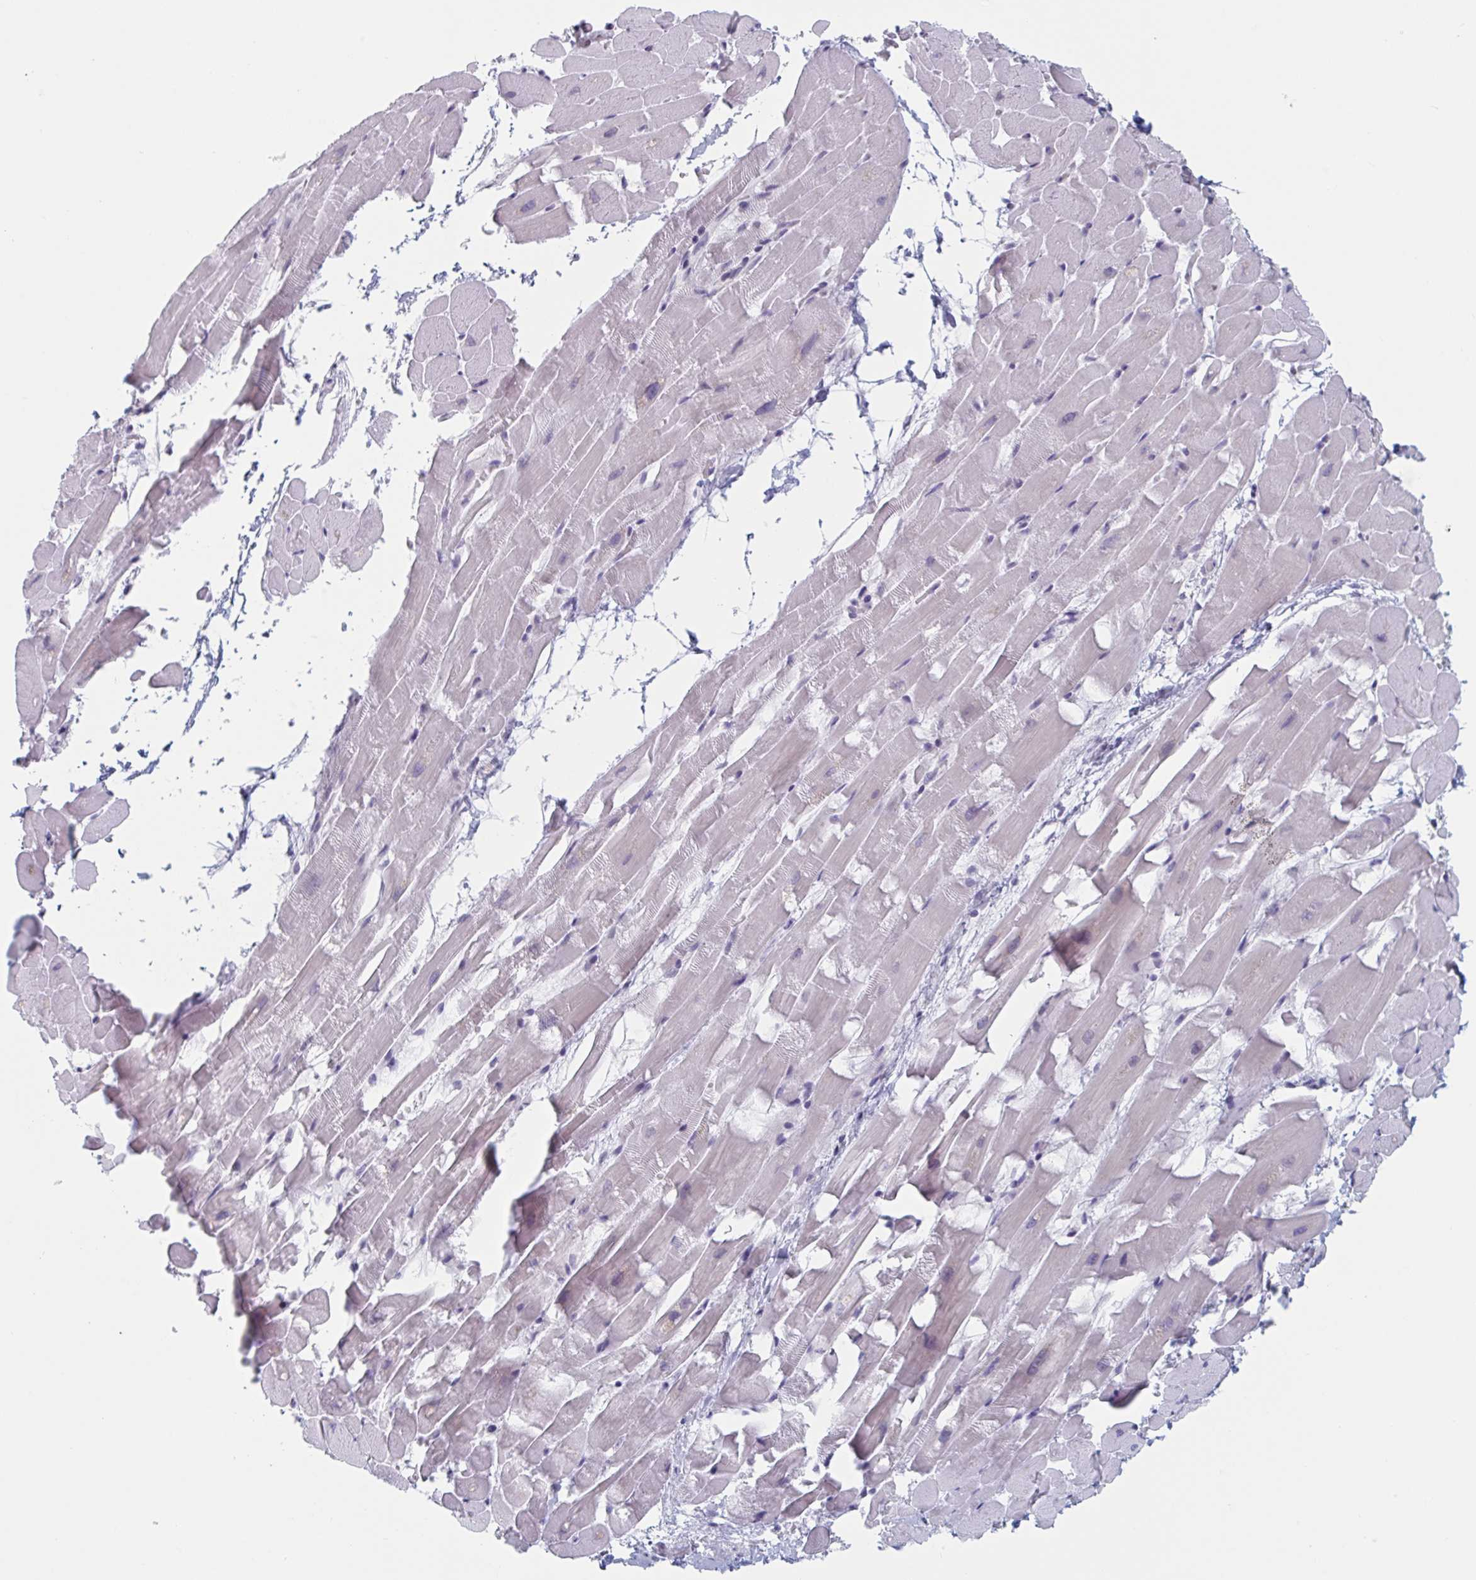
{"staining": {"intensity": "negative", "quantity": "none", "location": "none"}, "tissue": "heart muscle", "cell_type": "Cardiomyocytes", "image_type": "normal", "snomed": [{"axis": "morphology", "description": "Normal tissue, NOS"}, {"axis": "topography", "description": "Heart"}], "caption": "Human heart muscle stained for a protein using IHC demonstrates no expression in cardiomyocytes.", "gene": "FOXA1", "patient": {"sex": "male", "age": 37}}